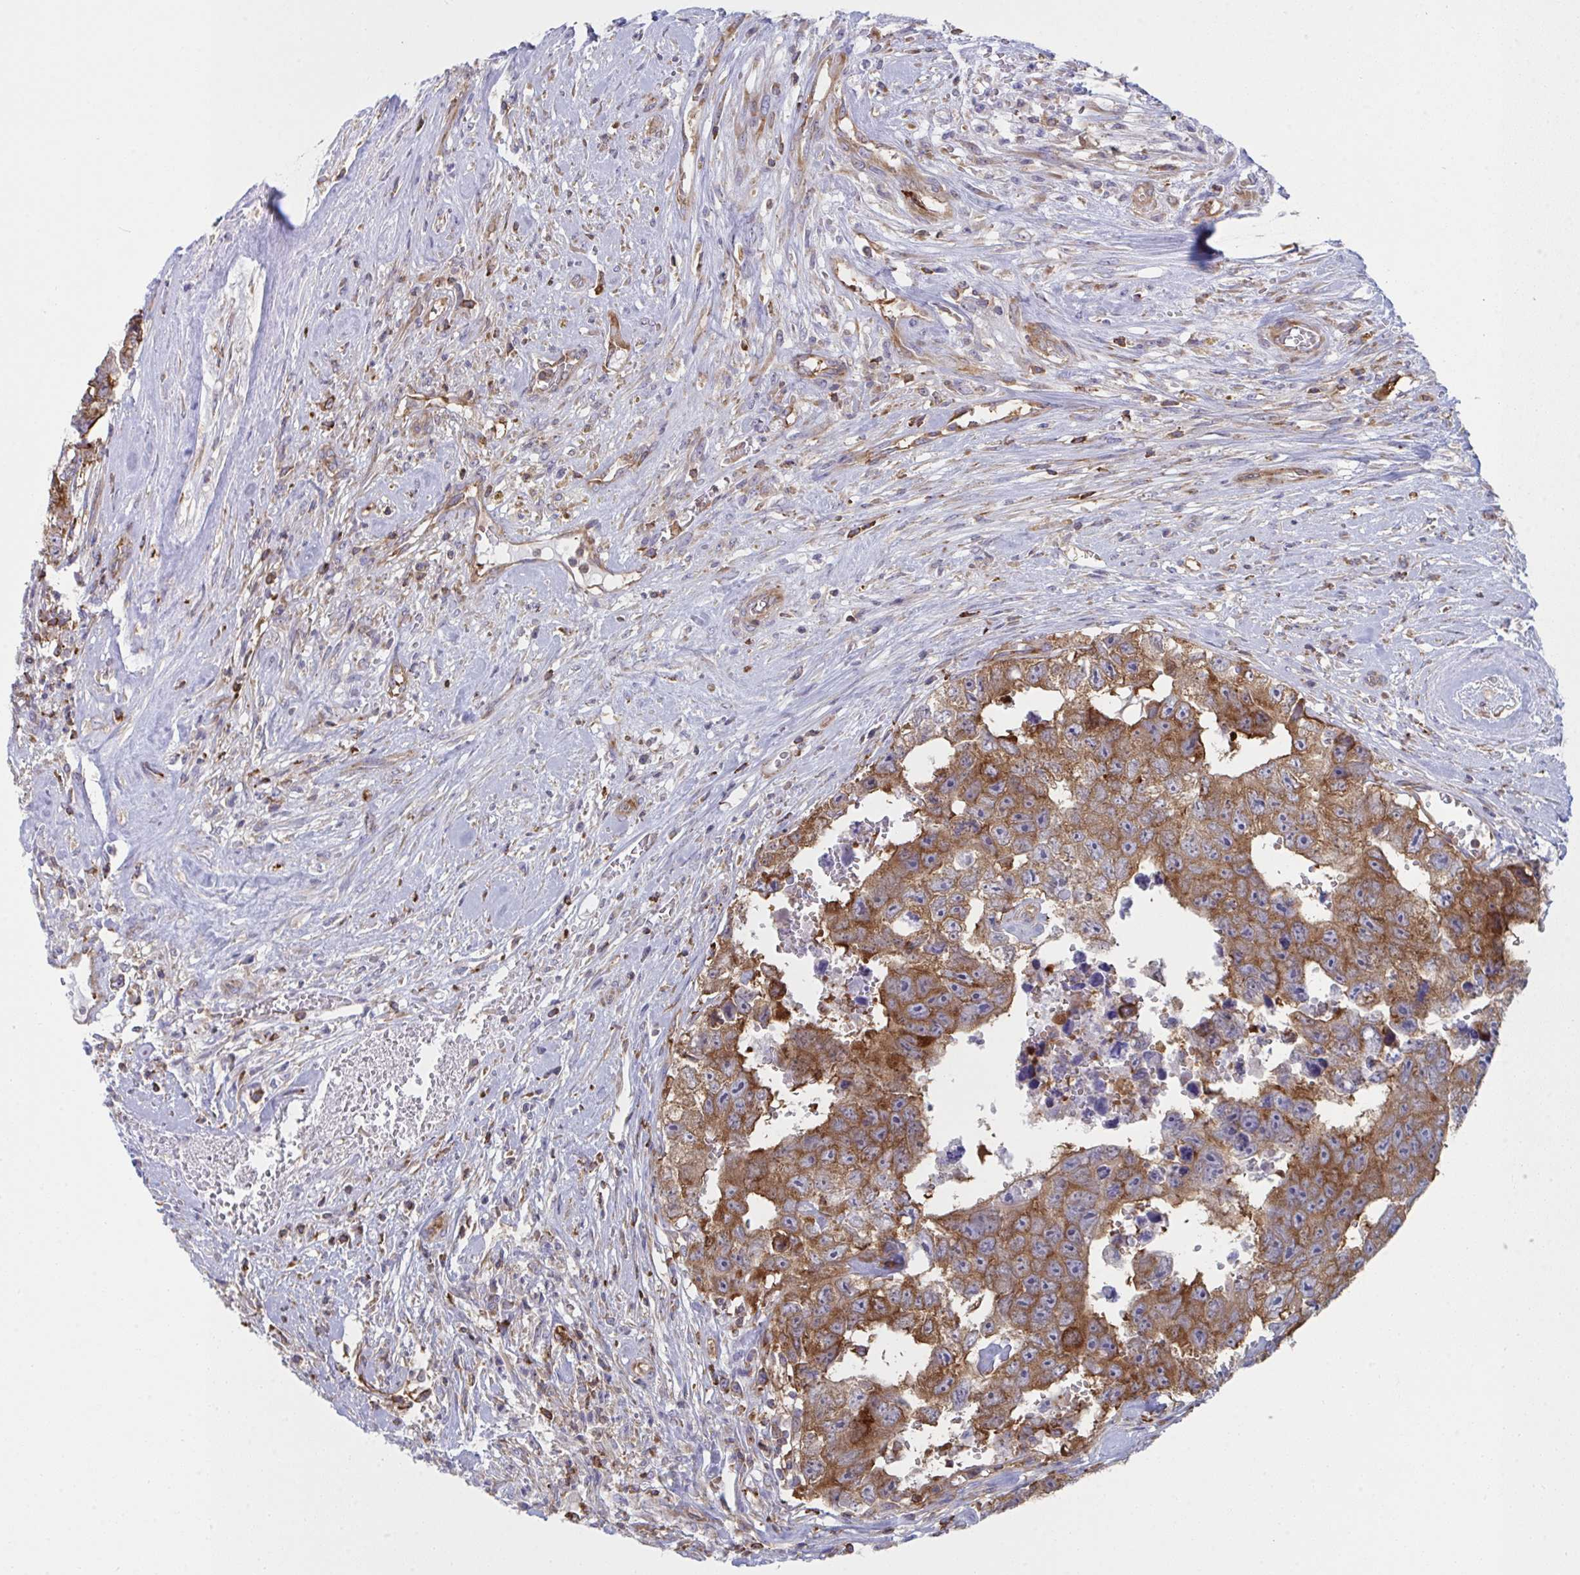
{"staining": {"intensity": "strong", "quantity": ">75%", "location": "cytoplasmic/membranous"}, "tissue": "testis cancer", "cell_type": "Tumor cells", "image_type": "cancer", "snomed": [{"axis": "morphology", "description": "Carcinoma, Embryonal, NOS"}, {"axis": "topography", "description": "Testis"}], "caption": "This histopathology image demonstrates IHC staining of human embryonal carcinoma (testis), with high strong cytoplasmic/membranous staining in about >75% of tumor cells.", "gene": "WNK1", "patient": {"sex": "male", "age": 22}}